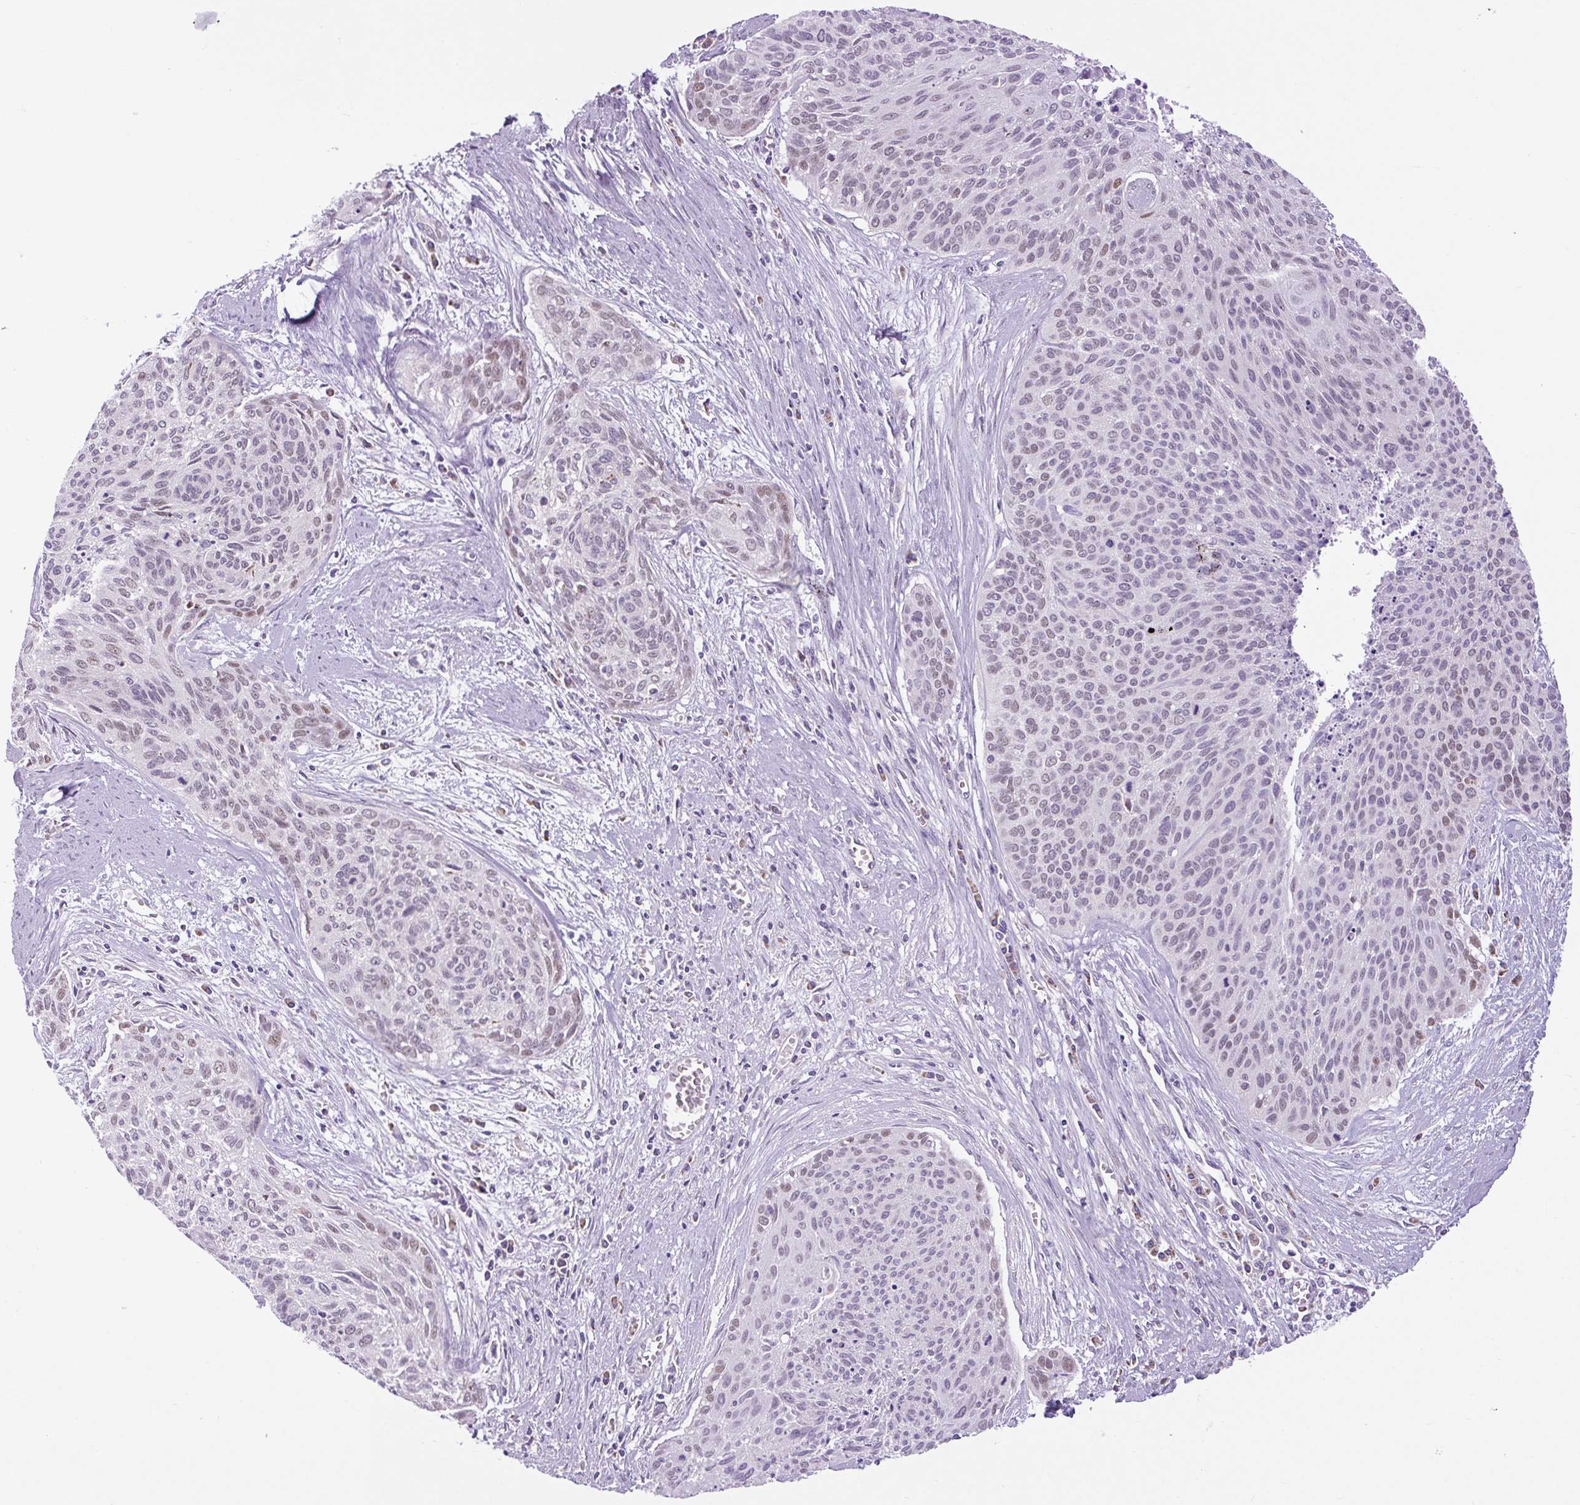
{"staining": {"intensity": "weak", "quantity": "25%-75%", "location": "nuclear"}, "tissue": "cervical cancer", "cell_type": "Tumor cells", "image_type": "cancer", "snomed": [{"axis": "morphology", "description": "Squamous cell carcinoma, NOS"}, {"axis": "topography", "description": "Cervix"}], "caption": "Squamous cell carcinoma (cervical) was stained to show a protein in brown. There is low levels of weak nuclear expression in about 25%-75% of tumor cells.", "gene": "SCO2", "patient": {"sex": "female", "age": 55}}